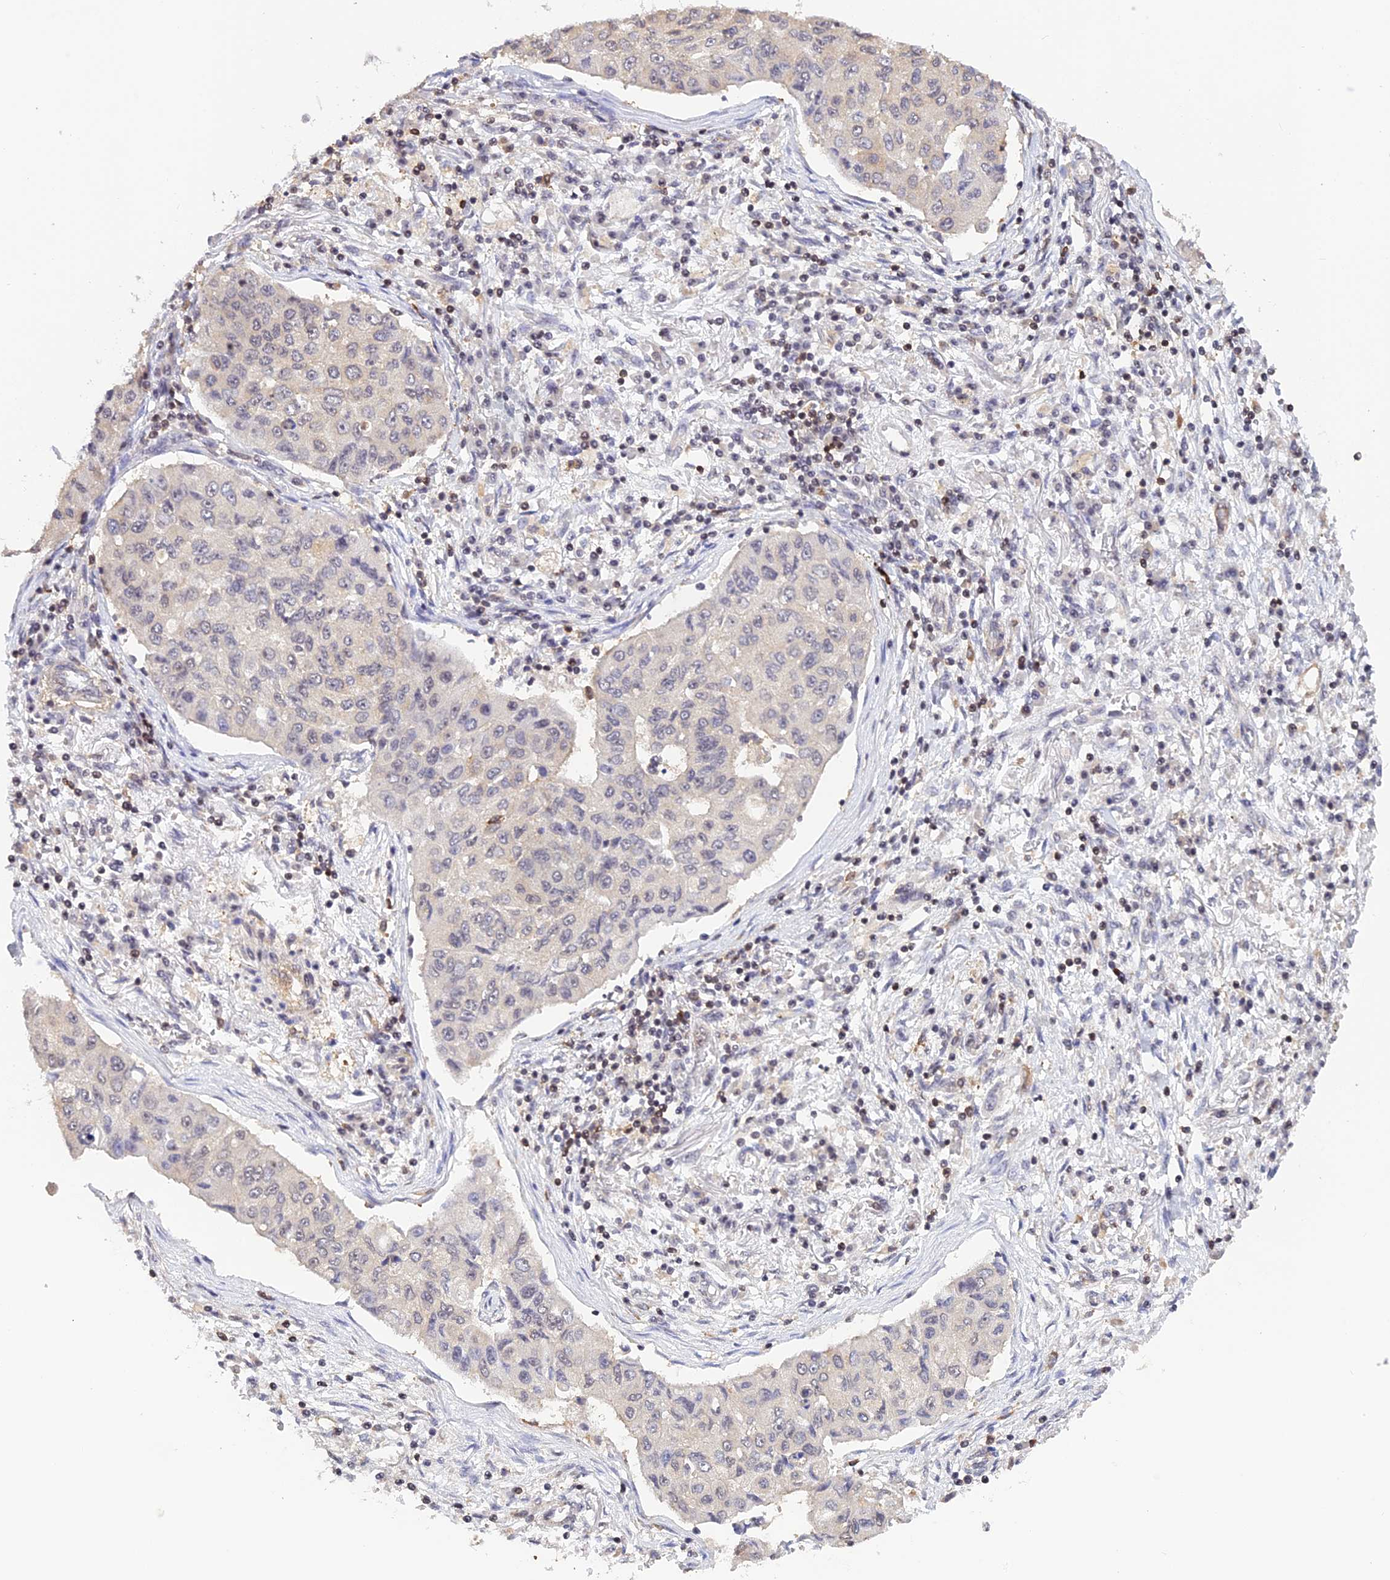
{"staining": {"intensity": "negative", "quantity": "none", "location": "none"}, "tissue": "lung cancer", "cell_type": "Tumor cells", "image_type": "cancer", "snomed": [{"axis": "morphology", "description": "Squamous cell carcinoma, NOS"}, {"axis": "topography", "description": "Lung"}], "caption": "A histopathology image of lung squamous cell carcinoma stained for a protein demonstrates no brown staining in tumor cells.", "gene": "THAP11", "patient": {"sex": "male", "age": 74}}